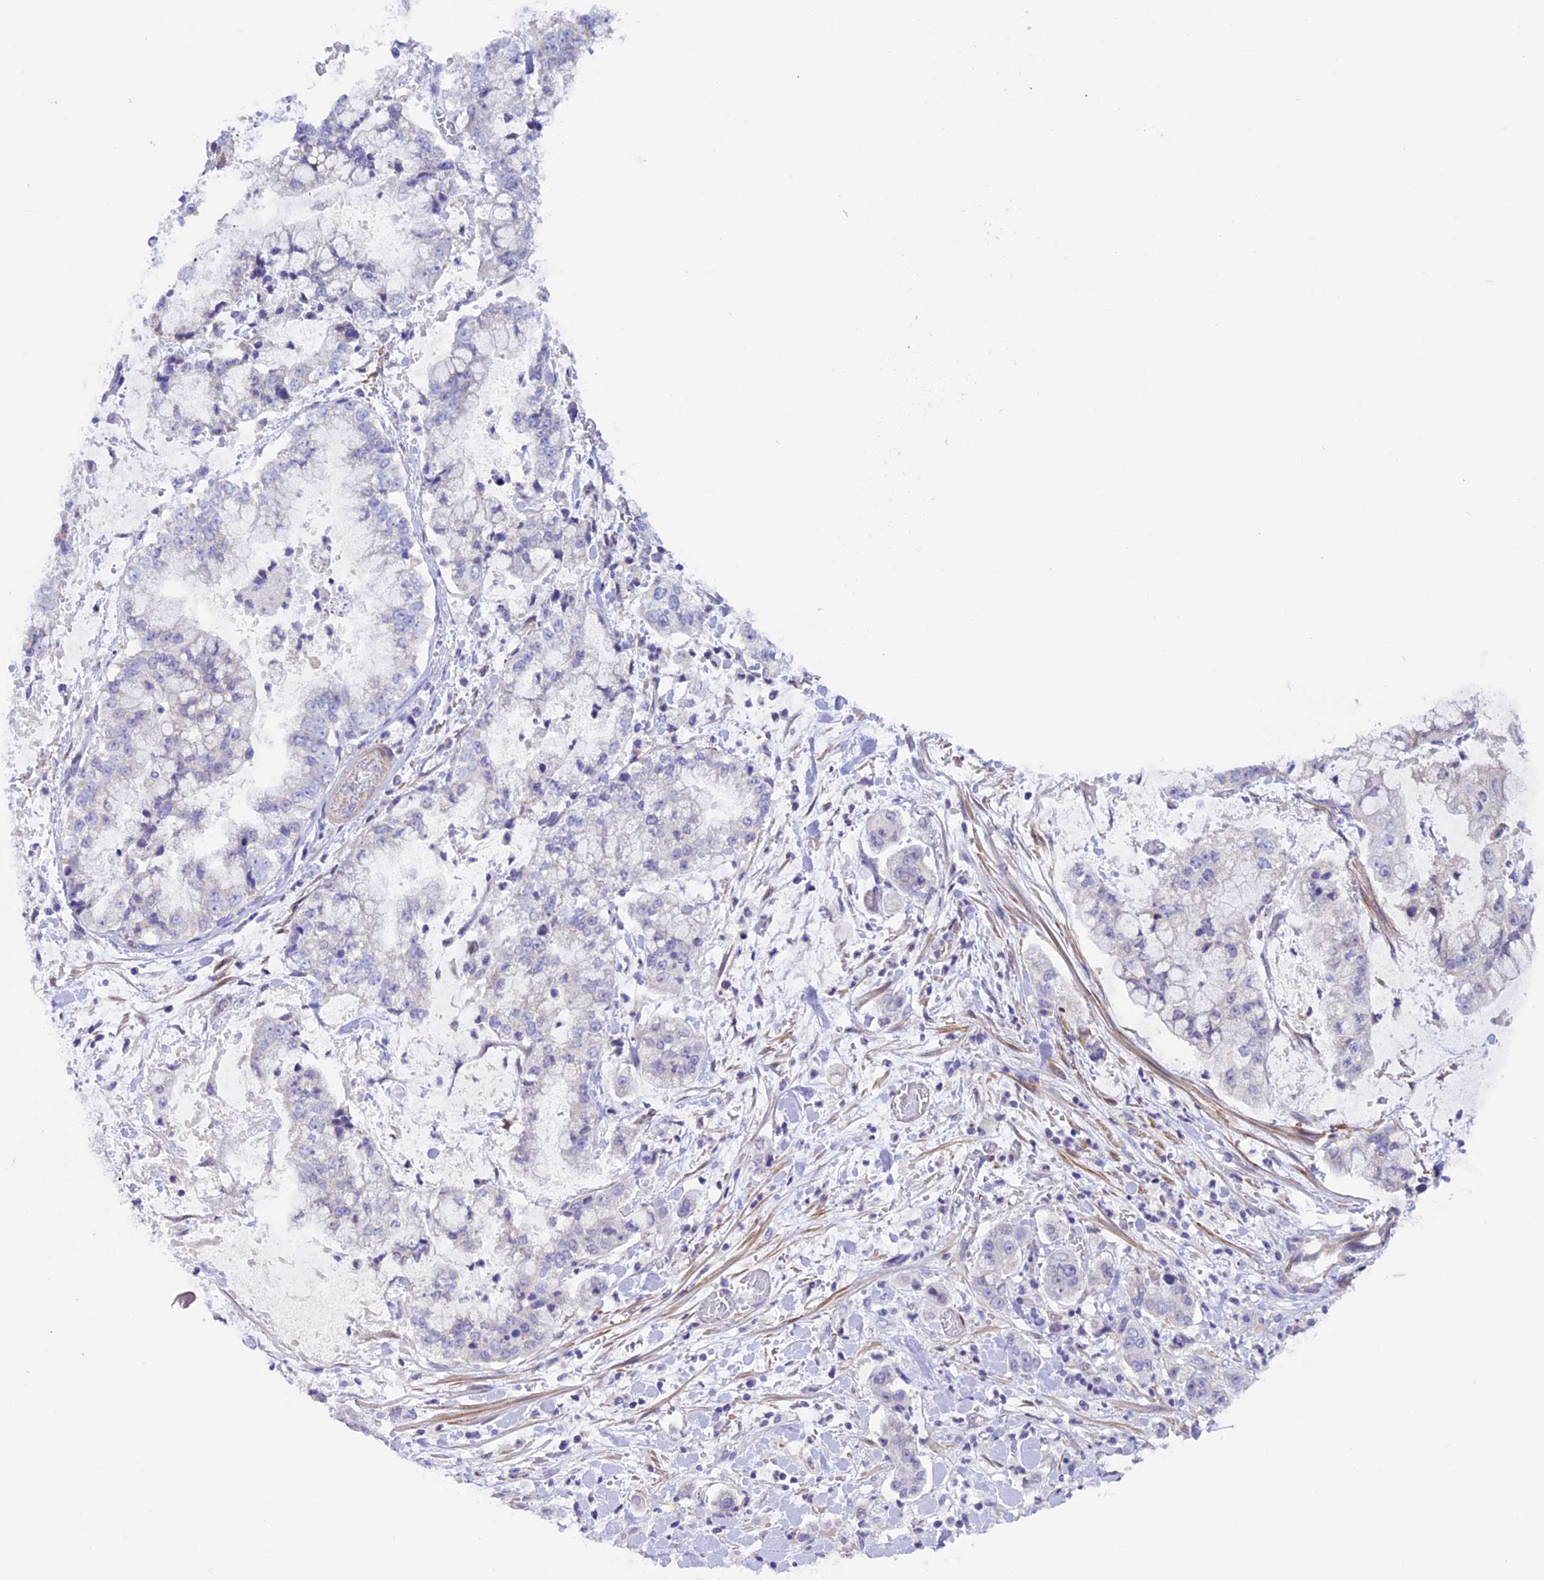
{"staining": {"intensity": "negative", "quantity": "none", "location": "none"}, "tissue": "stomach cancer", "cell_type": "Tumor cells", "image_type": "cancer", "snomed": [{"axis": "morphology", "description": "Adenocarcinoma, NOS"}, {"axis": "topography", "description": "Stomach"}], "caption": "Immunohistochemistry (IHC) image of human stomach cancer (adenocarcinoma) stained for a protein (brown), which demonstrates no positivity in tumor cells.", "gene": "IGSF6", "patient": {"sex": "male", "age": 76}}